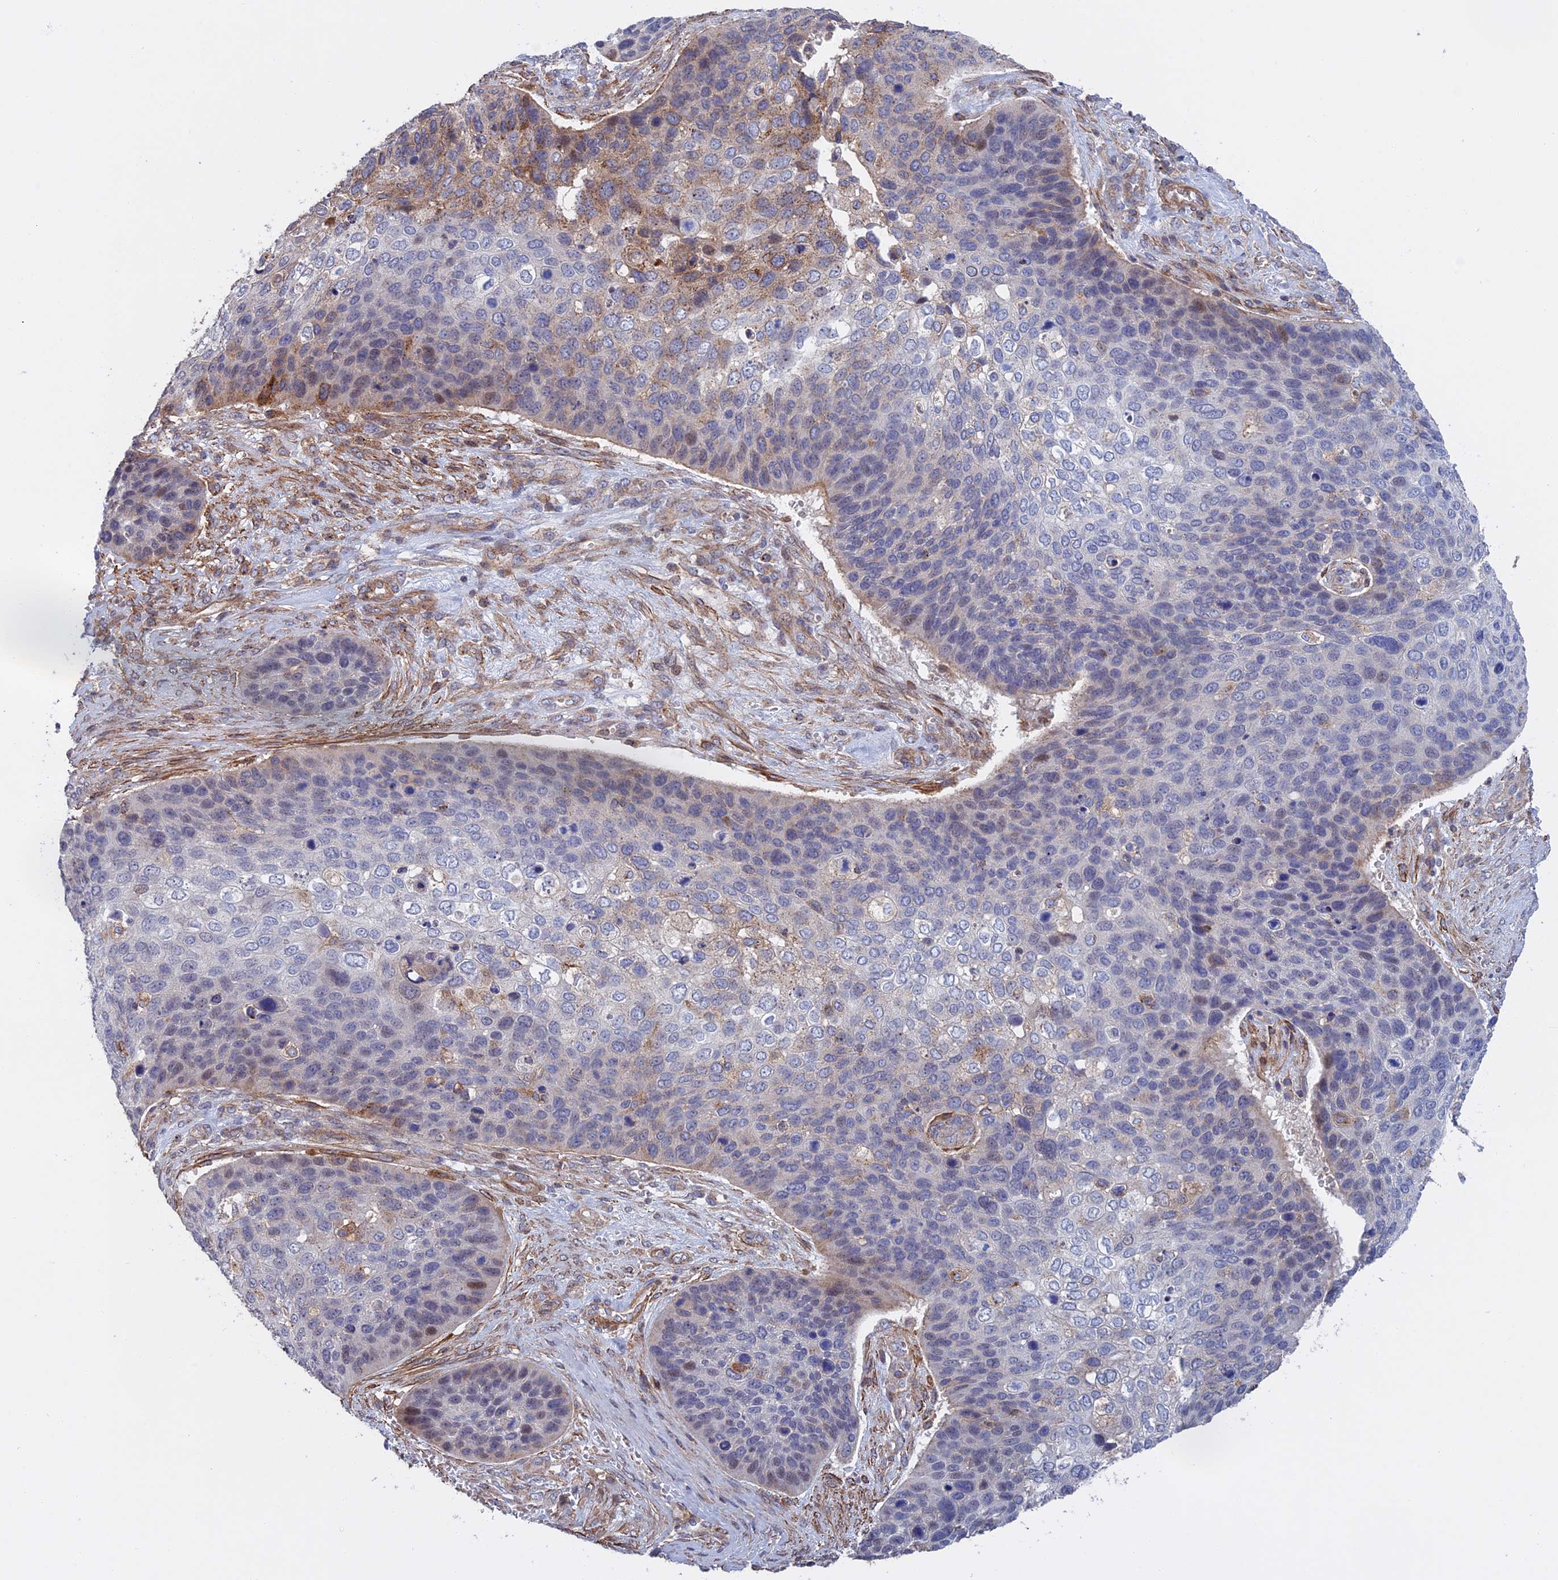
{"staining": {"intensity": "weak", "quantity": "<25%", "location": "cytoplasmic/membranous"}, "tissue": "skin cancer", "cell_type": "Tumor cells", "image_type": "cancer", "snomed": [{"axis": "morphology", "description": "Basal cell carcinoma"}, {"axis": "topography", "description": "Skin"}], "caption": "Protein analysis of skin basal cell carcinoma demonstrates no significant positivity in tumor cells. (Stains: DAB (3,3'-diaminobenzidine) immunohistochemistry (IHC) with hematoxylin counter stain, Microscopy: brightfield microscopy at high magnification).", "gene": "LYPD5", "patient": {"sex": "female", "age": 74}}